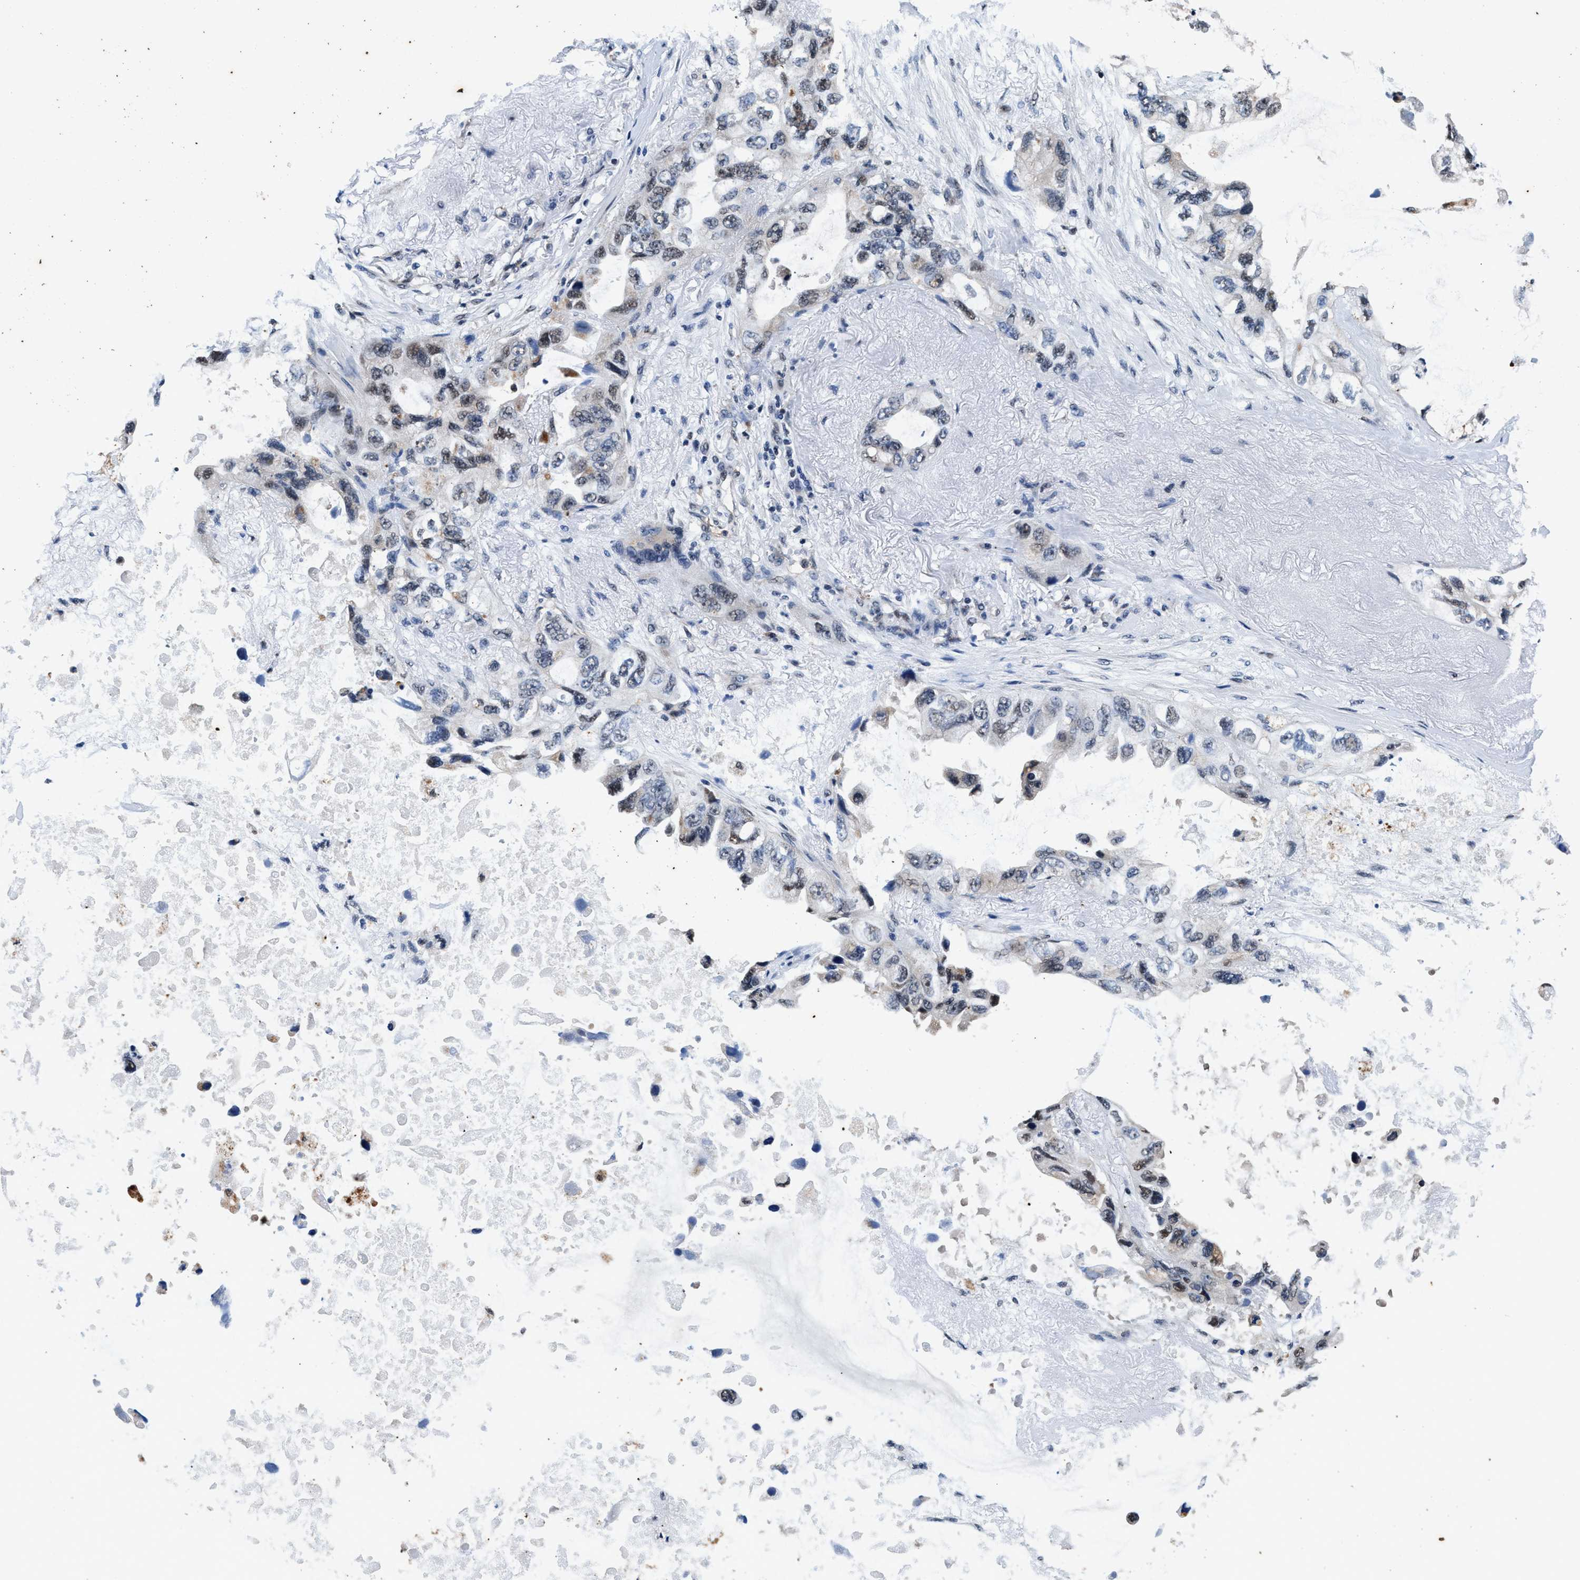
{"staining": {"intensity": "weak", "quantity": "25%-75%", "location": "nuclear"}, "tissue": "lung cancer", "cell_type": "Tumor cells", "image_type": "cancer", "snomed": [{"axis": "morphology", "description": "Squamous cell carcinoma, NOS"}, {"axis": "topography", "description": "Lung"}], "caption": "Tumor cells exhibit low levels of weak nuclear expression in about 25%-75% of cells in human squamous cell carcinoma (lung).", "gene": "USP16", "patient": {"sex": "female", "age": 73}}